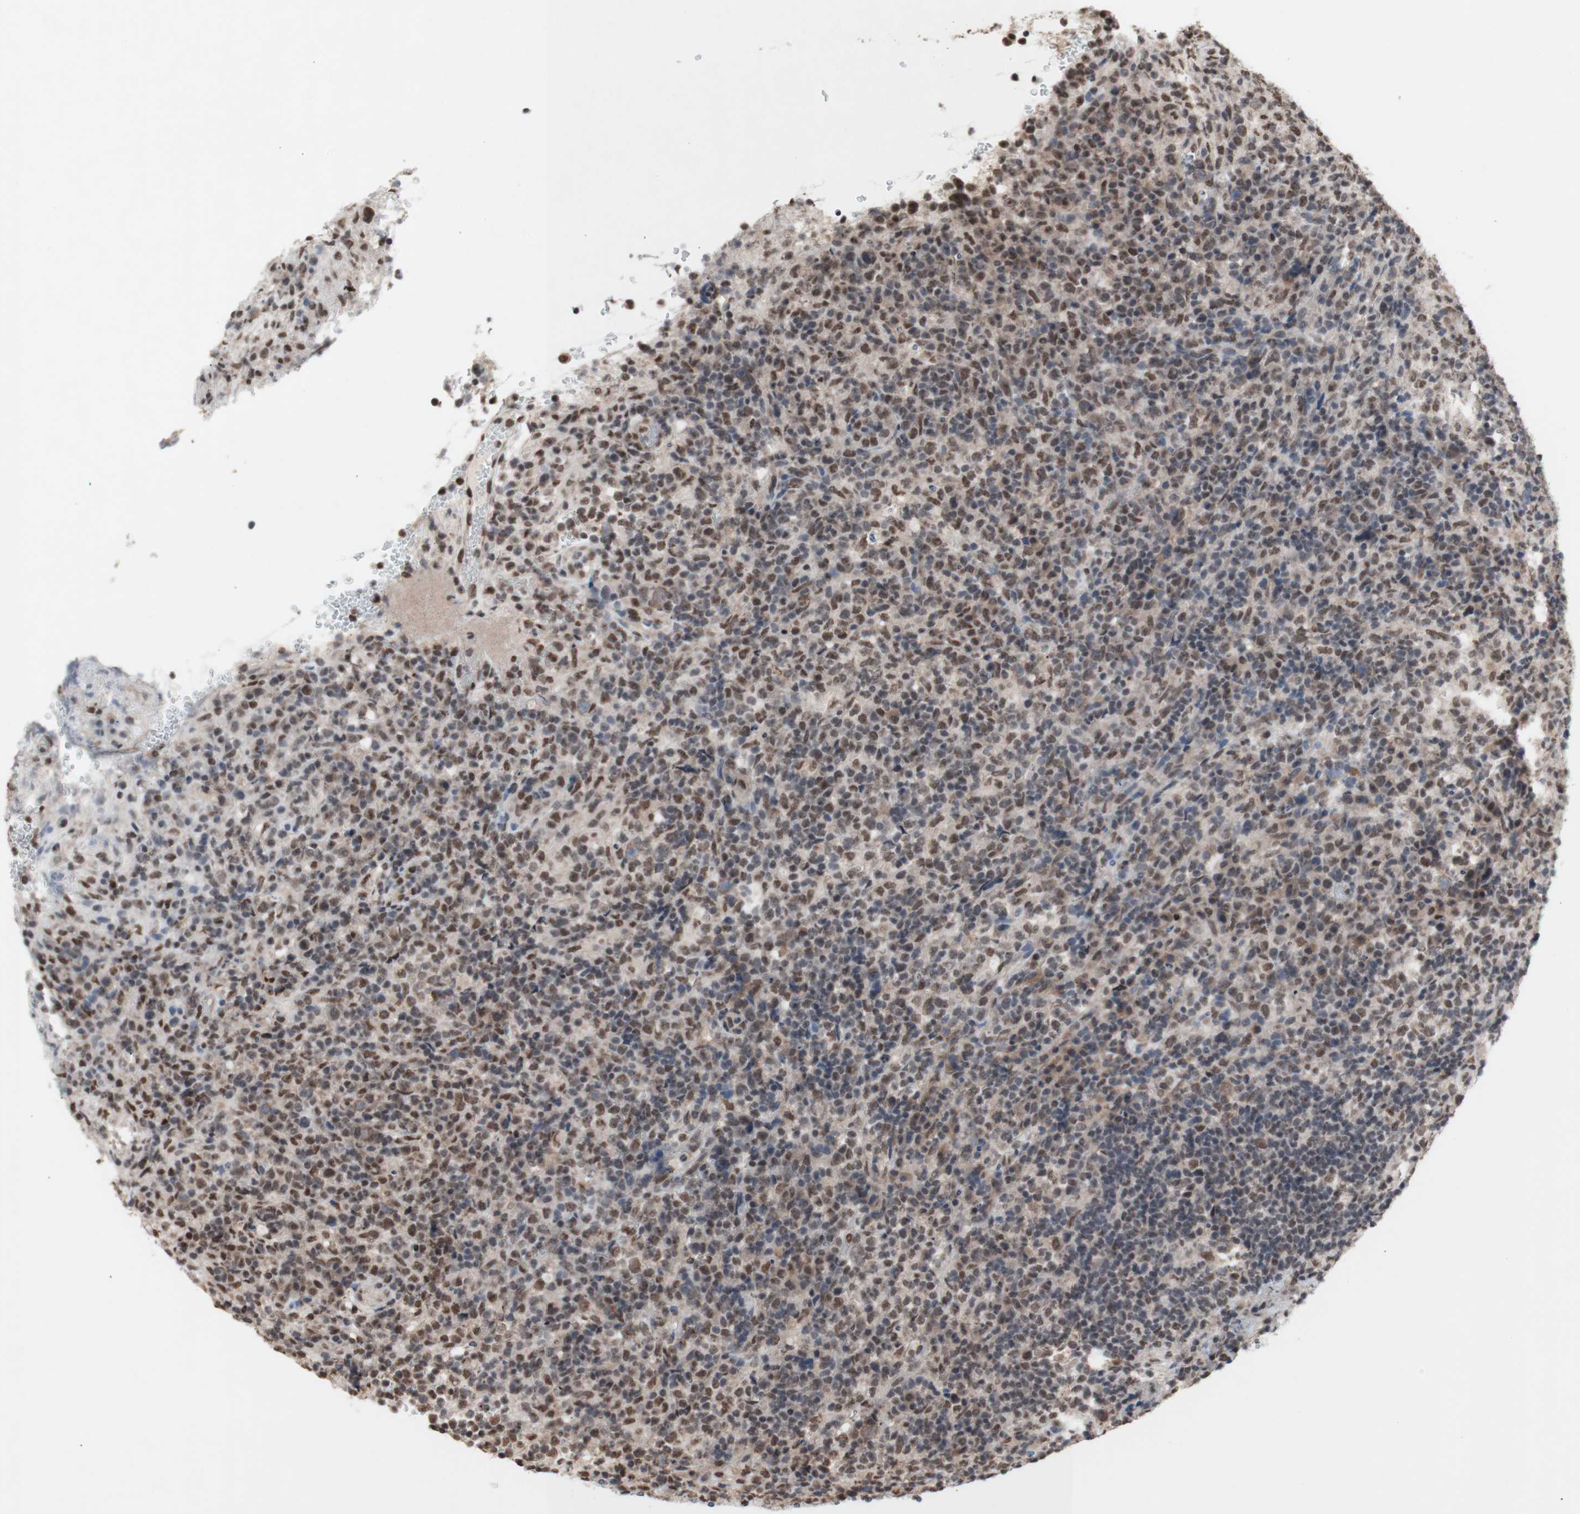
{"staining": {"intensity": "moderate", "quantity": "25%-75%", "location": "nuclear"}, "tissue": "lymphoma", "cell_type": "Tumor cells", "image_type": "cancer", "snomed": [{"axis": "morphology", "description": "Malignant lymphoma, non-Hodgkin's type, High grade"}, {"axis": "topography", "description": "Lymph node"}], "caption": "Immunohistochemistry staining of lymphoma, which demonstrates medium levels of moderate nuclear expression in about 25%-75% of tumor cells indicating moderate nuclear protein staining. The staining was performed using DAB (3,3'-diaminobenzidine) (brown) for protein detection and nuclei were counterstained in hematoxylin (blue).", "gene": "SFPQ", "patient": {"sex": "female", "age": 76}}